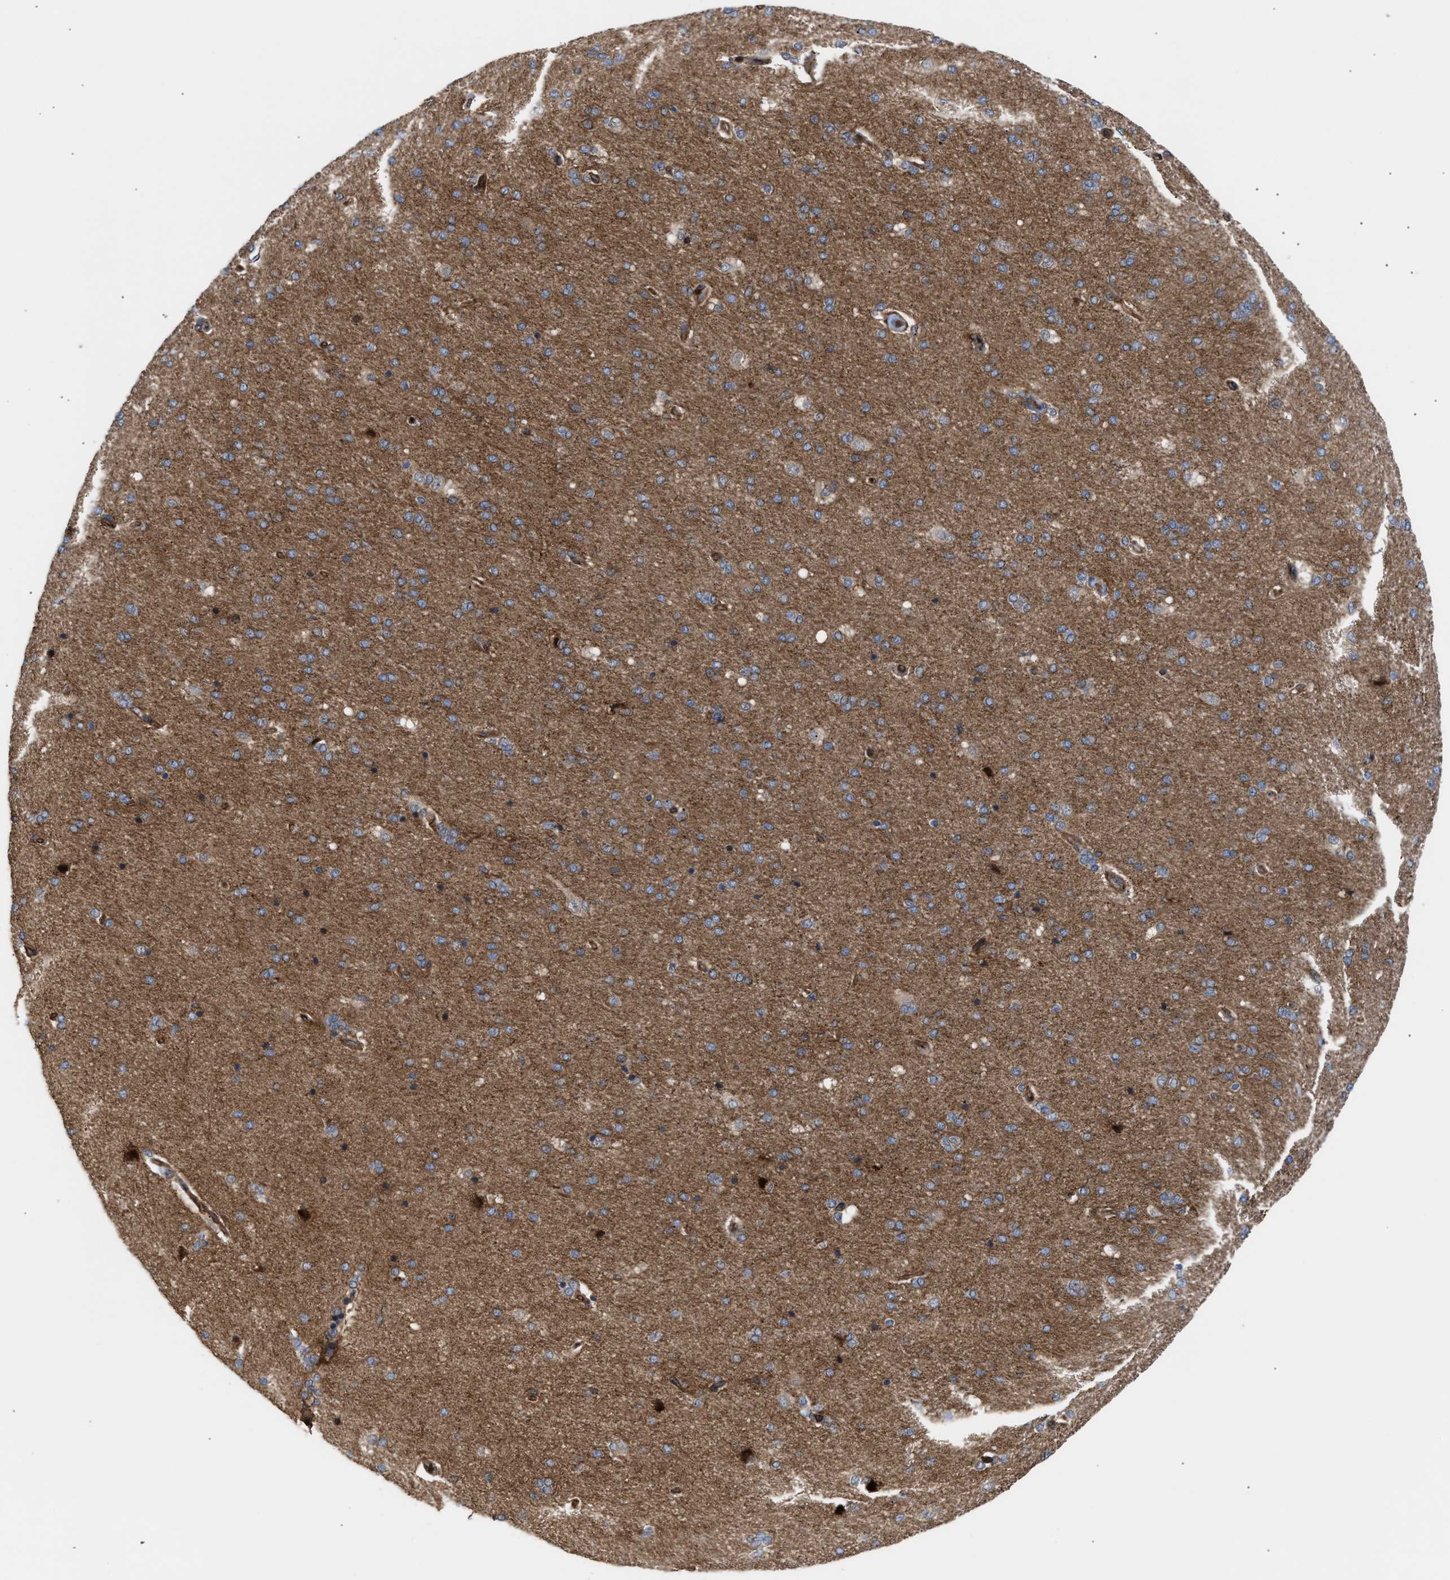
{"staining": {"intensity": "moderate", "quantity": "25%-75%", "location": "cytoplasmic/membranous"}, "tissue": "cerebral cortex", "cell_type": "Endothelial cells", "image_type": "normal", "snomed": [{"axis": "morphology", "description": "Normal tissue, NOS"}, {"axis": "topography", "description": "Cerebral cortex"}], "caption": "Moderate cytoplasmic/membranous staining for a protein is identified in about 25%-75% of endothelial cells of normal cerebral cortex using immunohistochemistry.", "gene": "STAU1", "patient": {"sex": "male", "age": 62}}